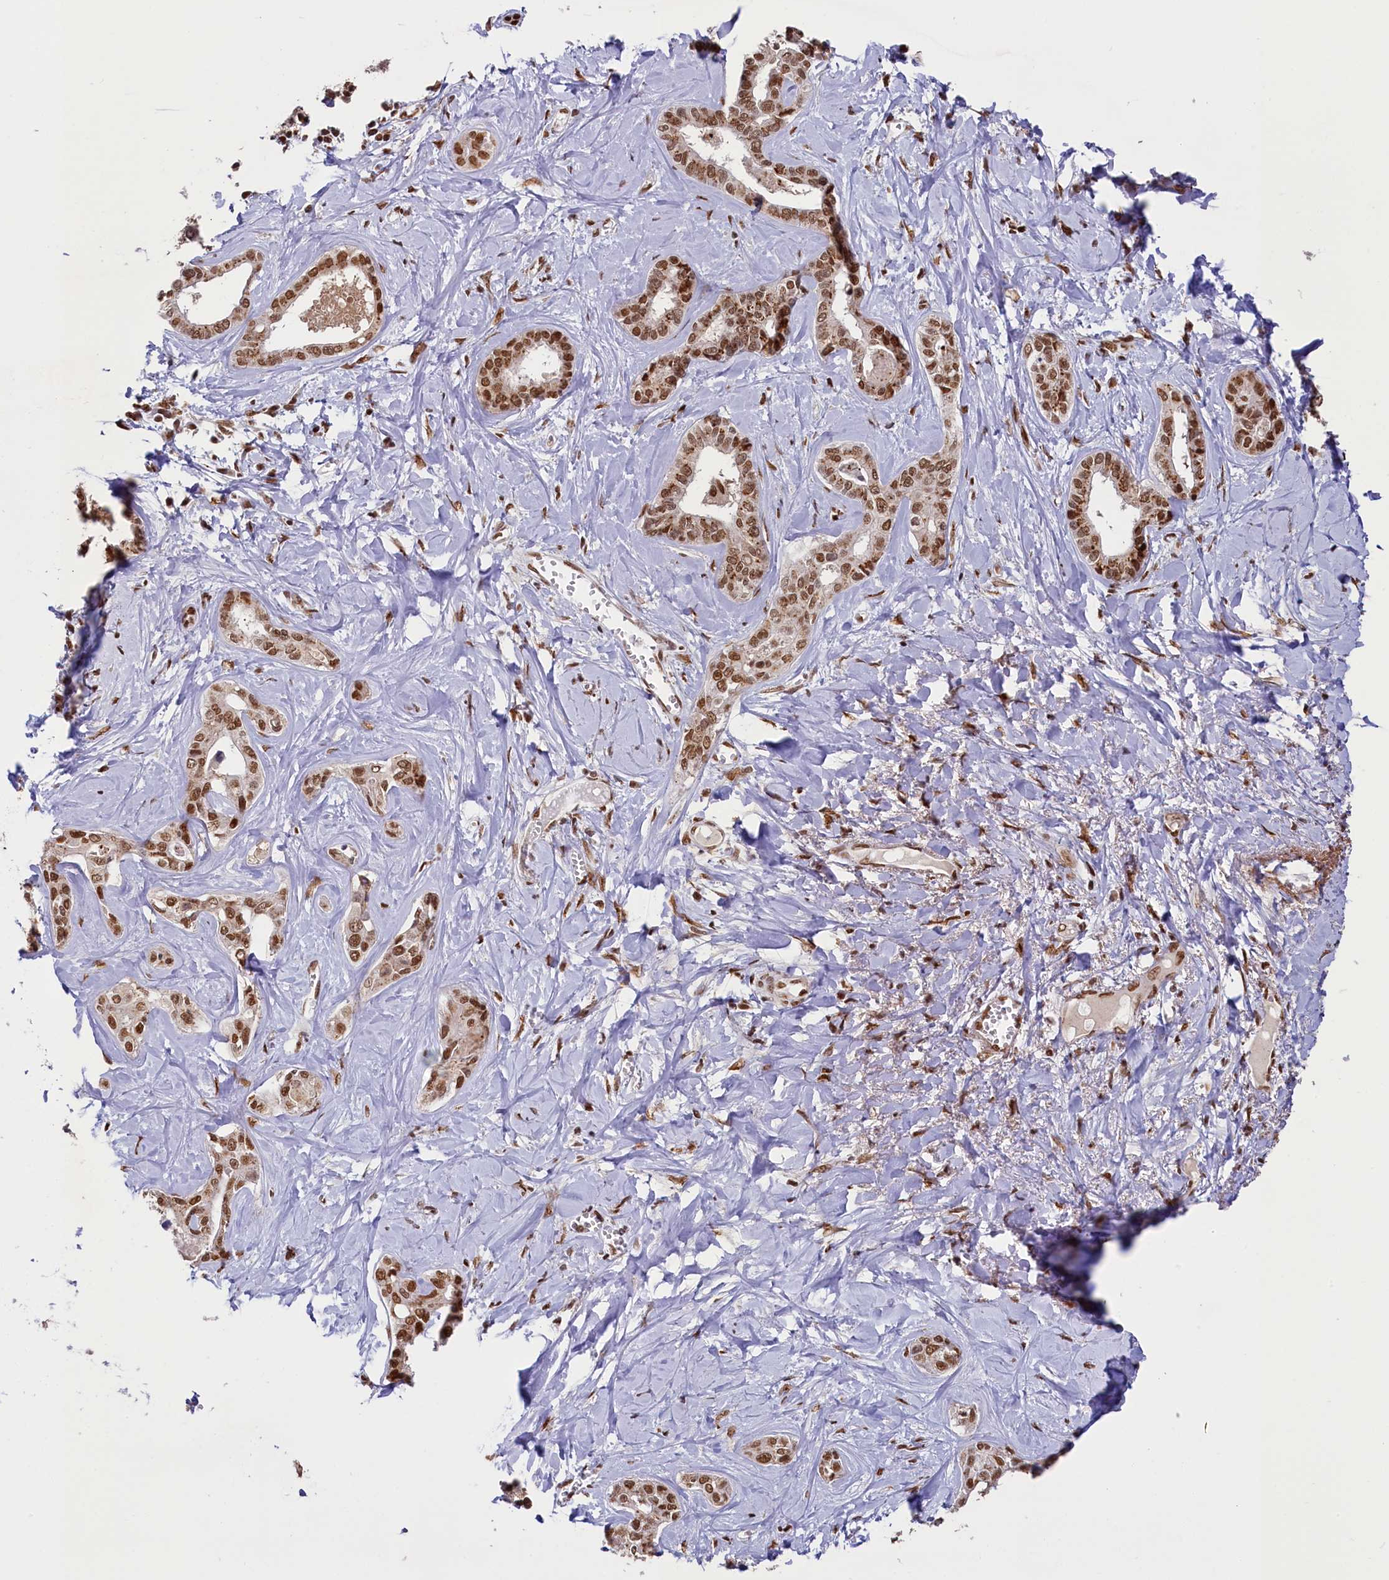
{"staining": {"intensity": "moderate", "quantity": ">75%", "location": "nuclear"}, "tissue": "liver cancer", "cell_type": "Tumor cells", "image_type": "cancer", "snomed": [{"axis": "morphology", "description": "Cholangiocarcinoma"}, {"axis": "topography", "description": "Liver"}], "caption": "Immunohistochemistry of liver cancer (cholangiocarcinoma) reveals medium levels of moderate nuclear expression in about >75% of tumor cells.", "gene": "PPHLN1", "patient": {"sex": "female", "age": 77}}